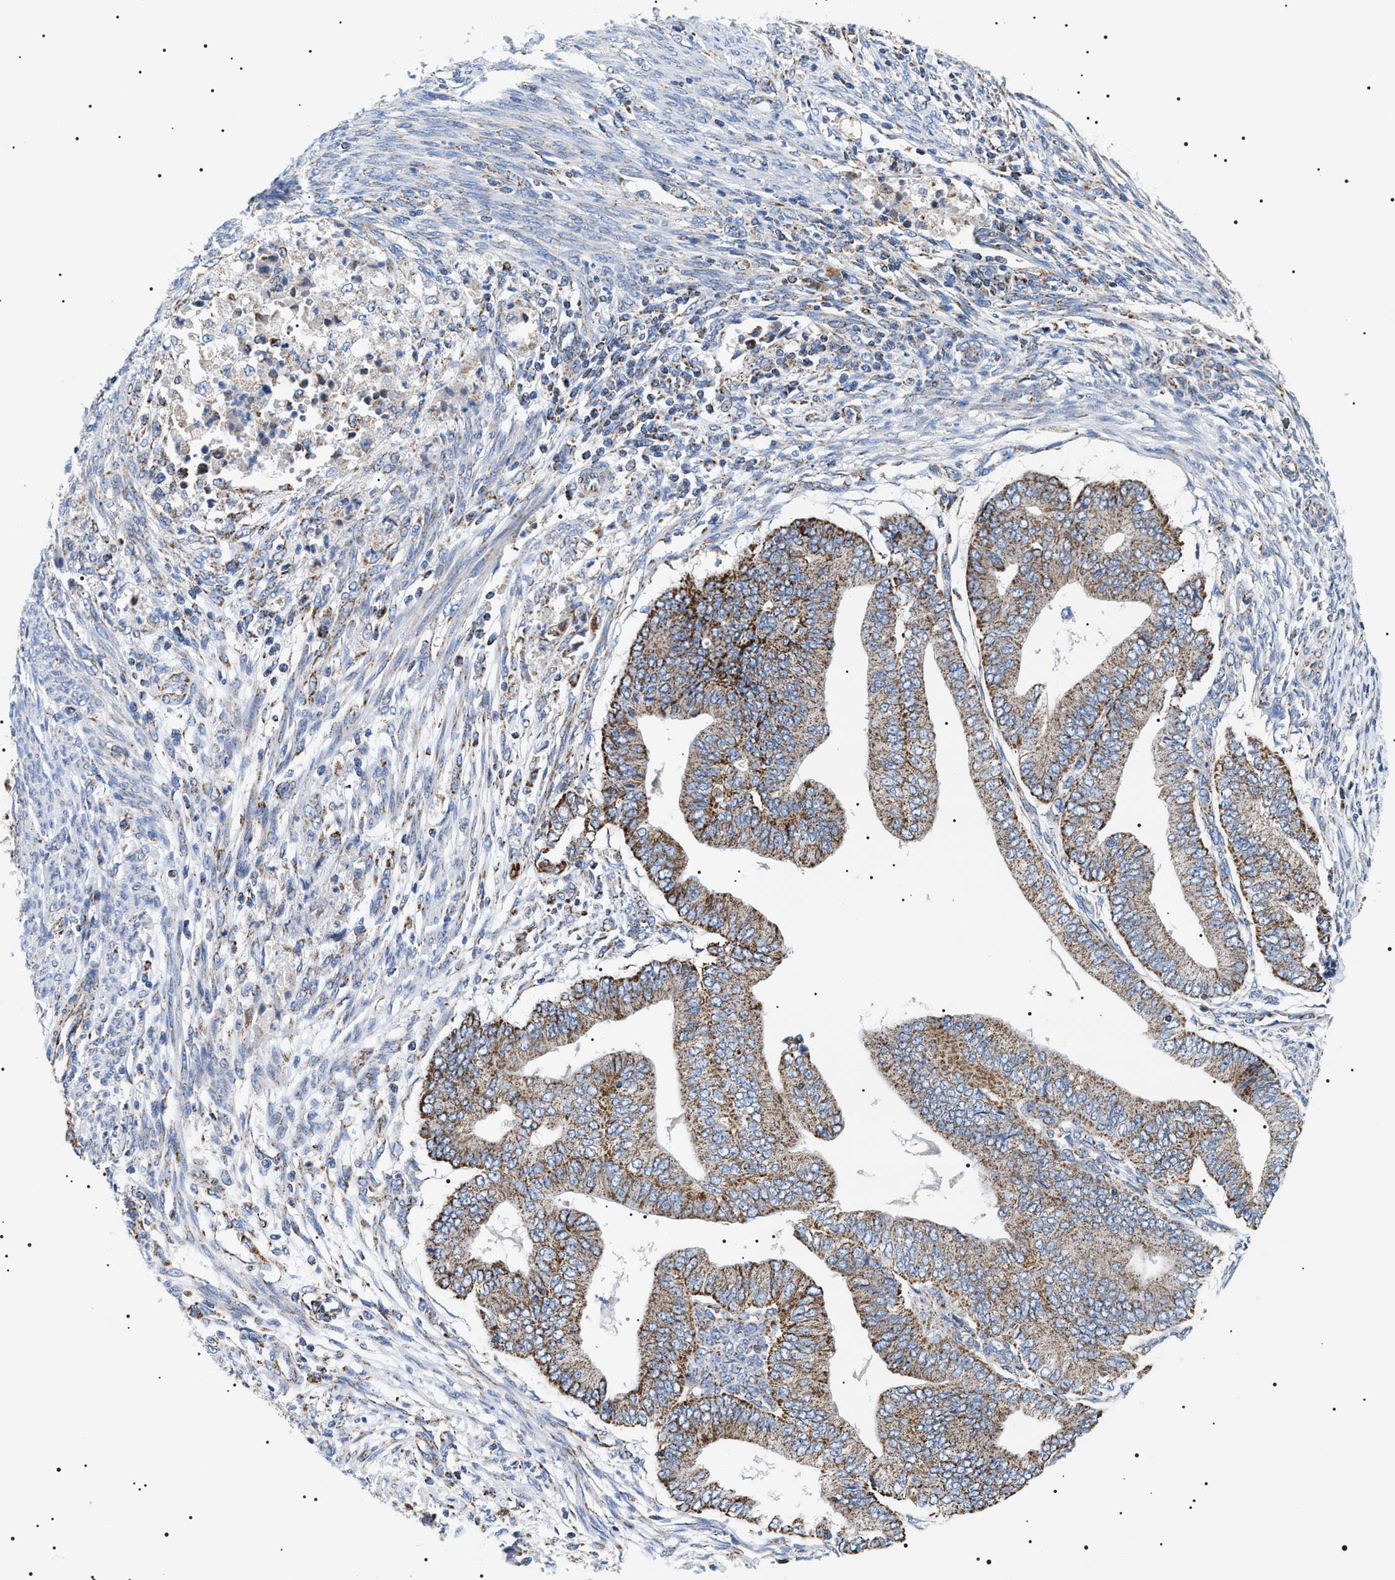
{"staining": {"intensity": "moderate", "quantity": ">75%", "location": "cytoplasmic/membranous"}, "tissue": "endometrial cancer", "cell_type": "Tumor cells", "image_type": "cancer", "snomed": [{"axis": "morphology", "description": "Polyp, NOS"}, {"axis": "morphology", "description": "Adenocarcinoma, NOS"}, {"axis": "morphology", "description": "Adenoma, NOS"}, {"axis": "topography", "description": "Endometrium"}], "caption": "Tumor cells reveal medium levels of moderate cytoplasmic/membranous staining in about >75% of cells in human endometrial cancer.", "gene": "OXSM", "patient": {"sex": "female", "age": 79}}